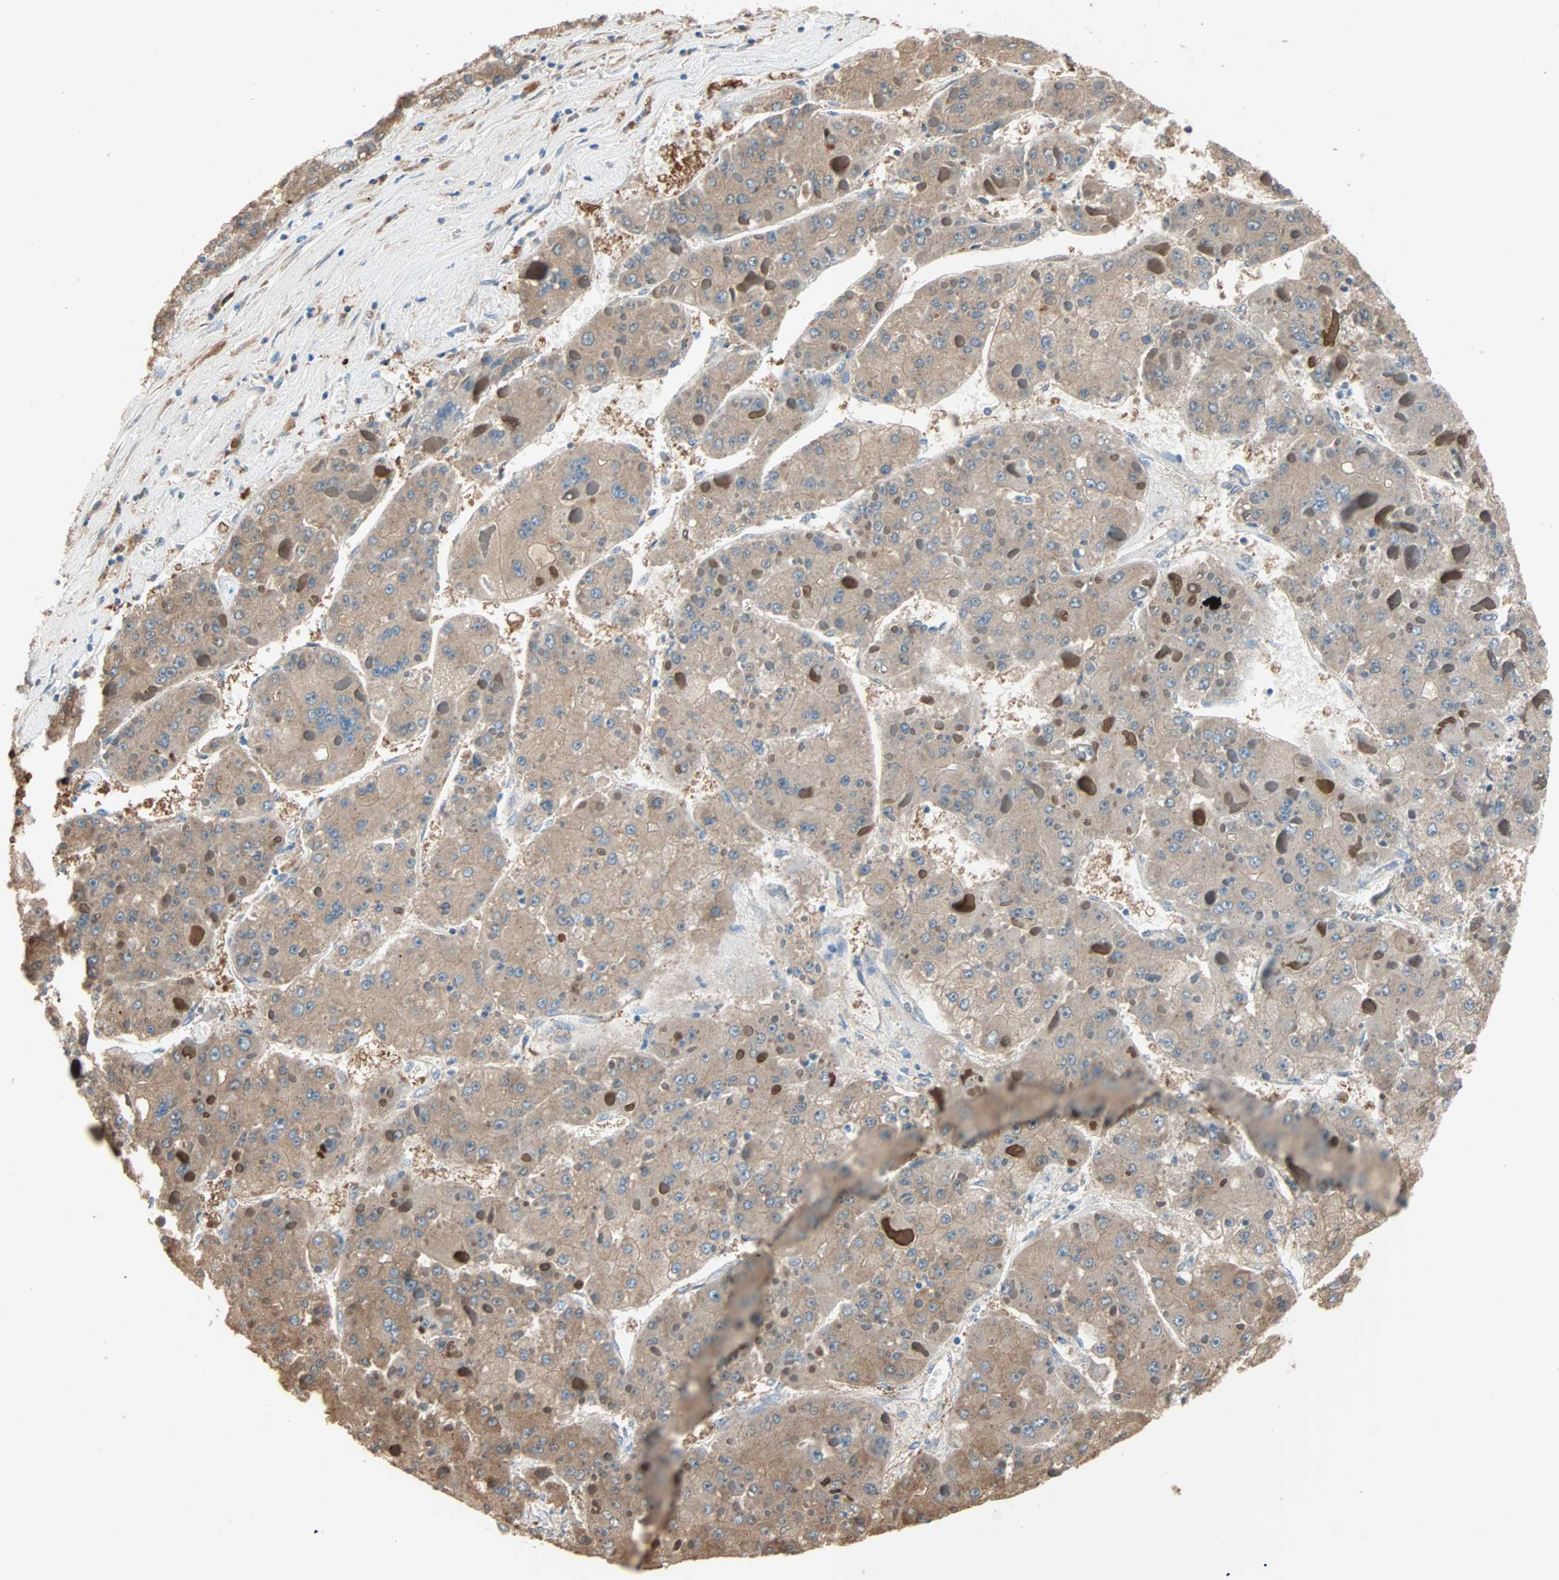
{"staining": {"intensity": "moderate", "quantity": ">75%", "location": "cytoplasmic/membranous"}, "tissue": "liver cancer", "cell_type": "Tumor cells", "image_type": "cancer", "snomed": [{"axis": "morphology", "description": "Carcinoma, Hepatocellular, NOS"}, {"axis": "topography", "description": "Liver"}], "caption": "A medium amount of moderate cytoplasmic/membranous positivity is present in approximately >75% of tumor cells in hepatocellular carcinoma (liver) tissue. The staining is performed using DAB brown chromogen to label protein expression. The nuclei are counter-stained blue using hematoxylin.", "gene": "PRDX1", "patient": {"sex": "female", "age": 73}}